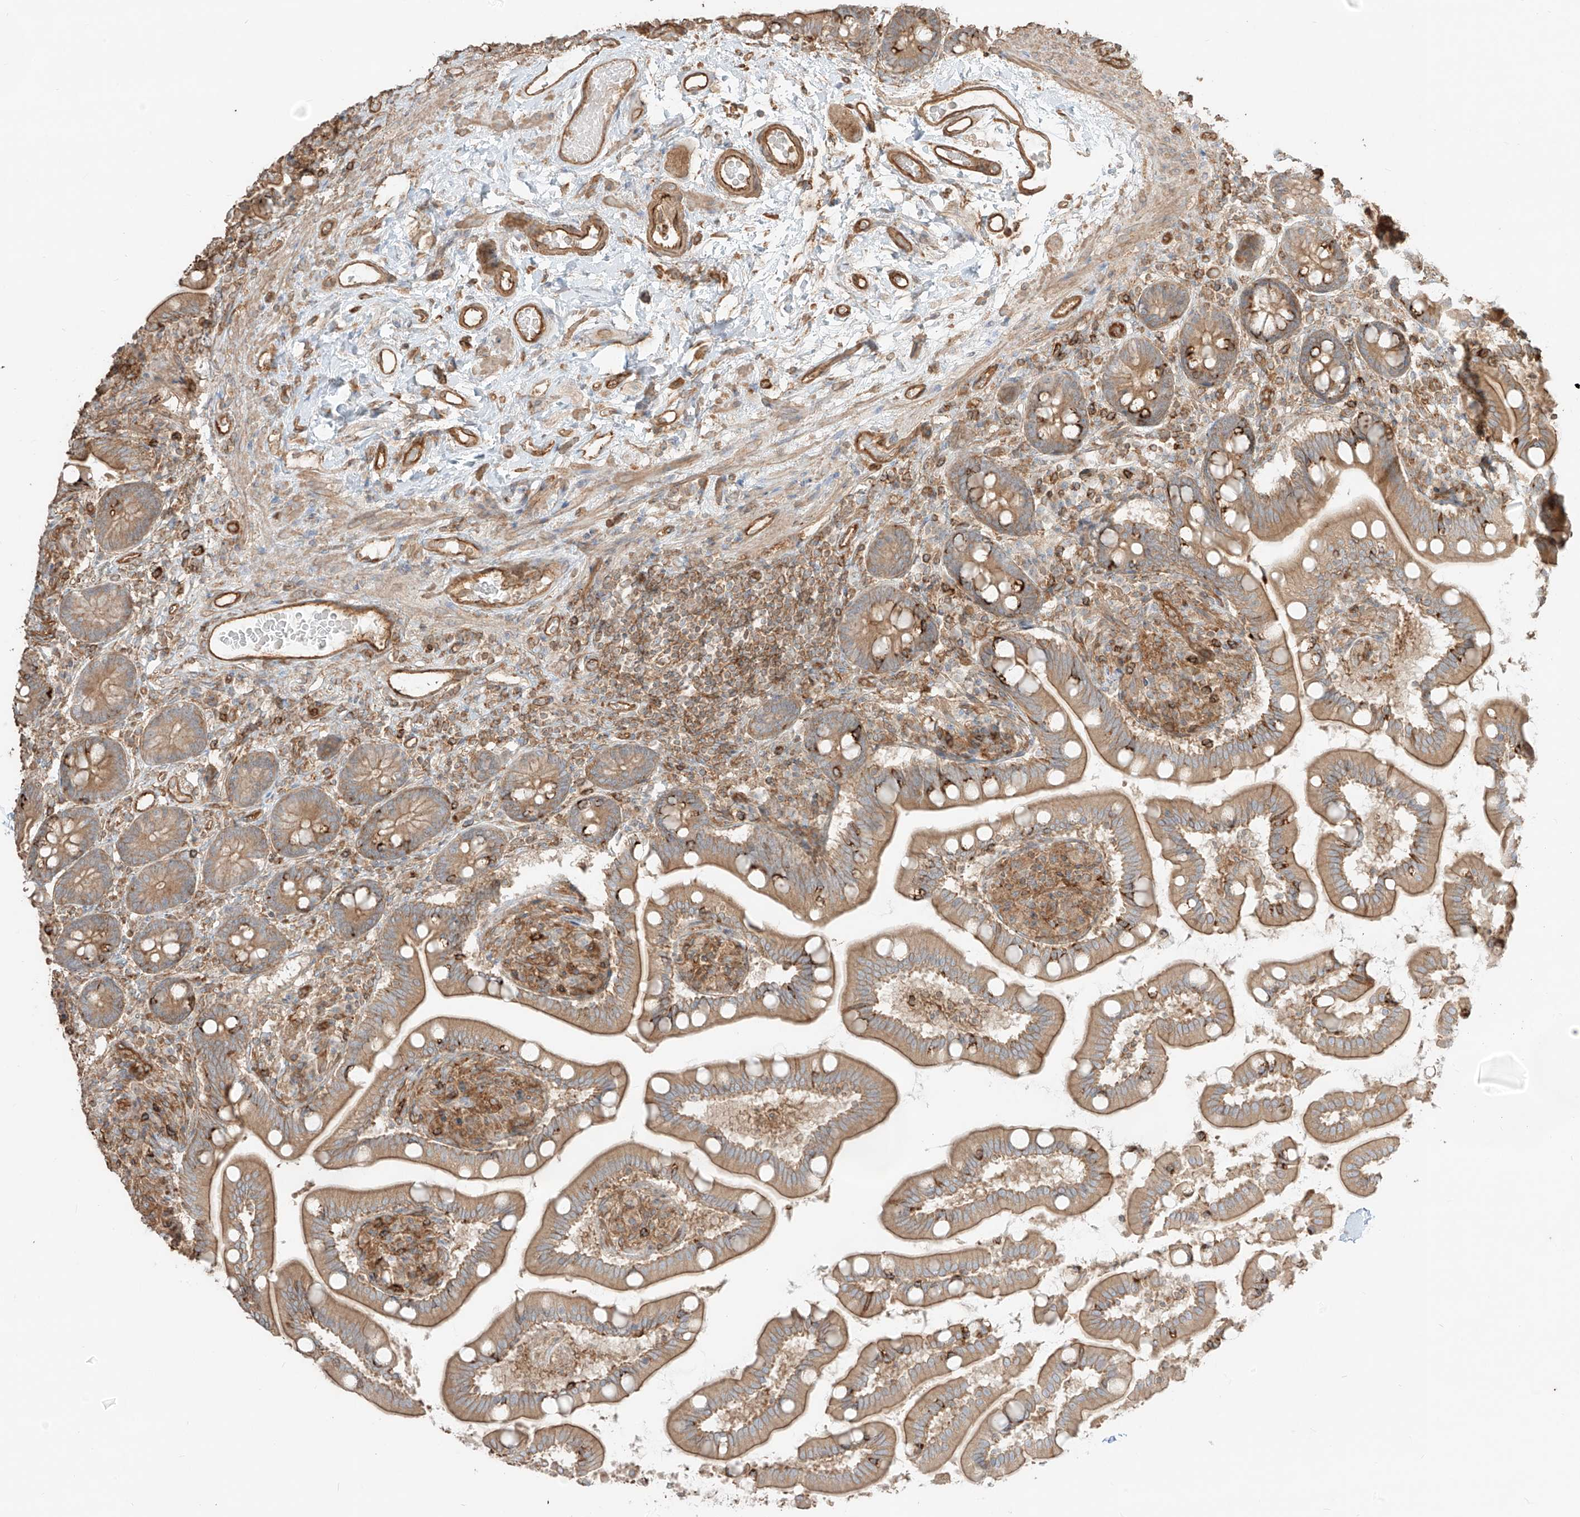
{"staining": {"intensity": "strong", "quantity": "<25%", "location": "cytoplasmic/membranous"}, "tissue": "small intestine", "cell_type": "Glandular cells", "image_type": "normal", "snomed": [{"axis": "morphology", "description": "Normal tissue, NOS"}, {"axis": "topography", "description": "Small intestine"}], "caption": "This micrograph reveals immunohistochemistry staining of normal small intestine, with medium strong cytoplasmic/membranous staining in about <25% of glandular cells.", "gene": "CCDC115", "patient": {"sex": "female", "age": 64}}